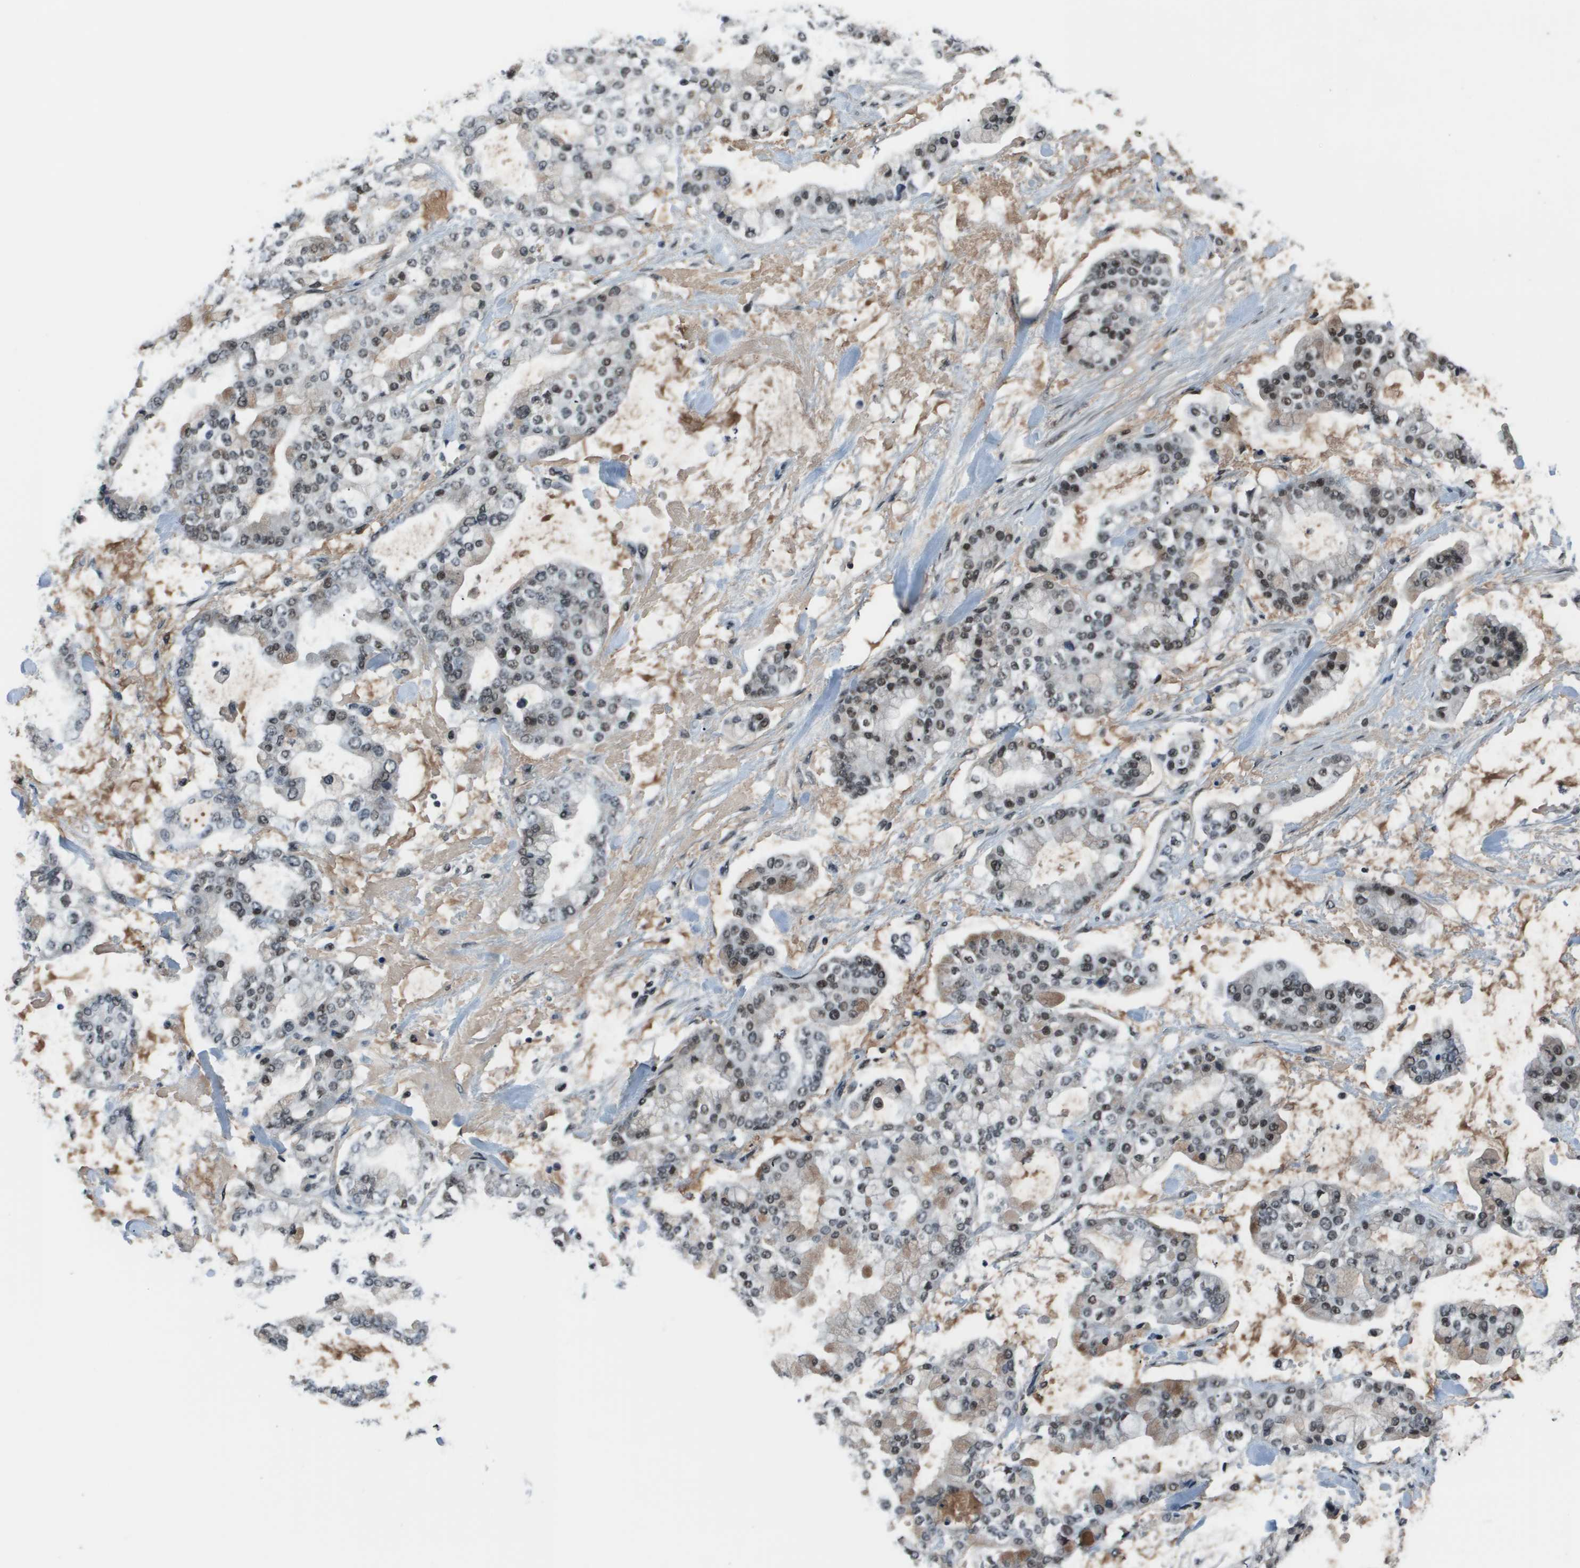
{"staining": {"intensity": "moderate", "quantity": "25%-75%", "location": "nuclear"}, "tissue": "stomach cancer", "cell_type": "Tumor cells", "image_type": "cancer", "snomed": [{"axis": "morphology", "description": "Normal tissue, NOS"}, {"axis": "morphology", "description": "Adenocarcinoma, NOS"}, {"axis": "topography", "description": "Stomach, upper"}, {"axis": "topography", "description": "Stomach"}], "caption": "There is medium levels of moderate nuclear staining in tumor cells of stomach adenocarcinoma, as demonstrated by immunohistochemical staining (brown color).", "gene": "THRAP3", "patient": {"sex": "male", "age": 76}}